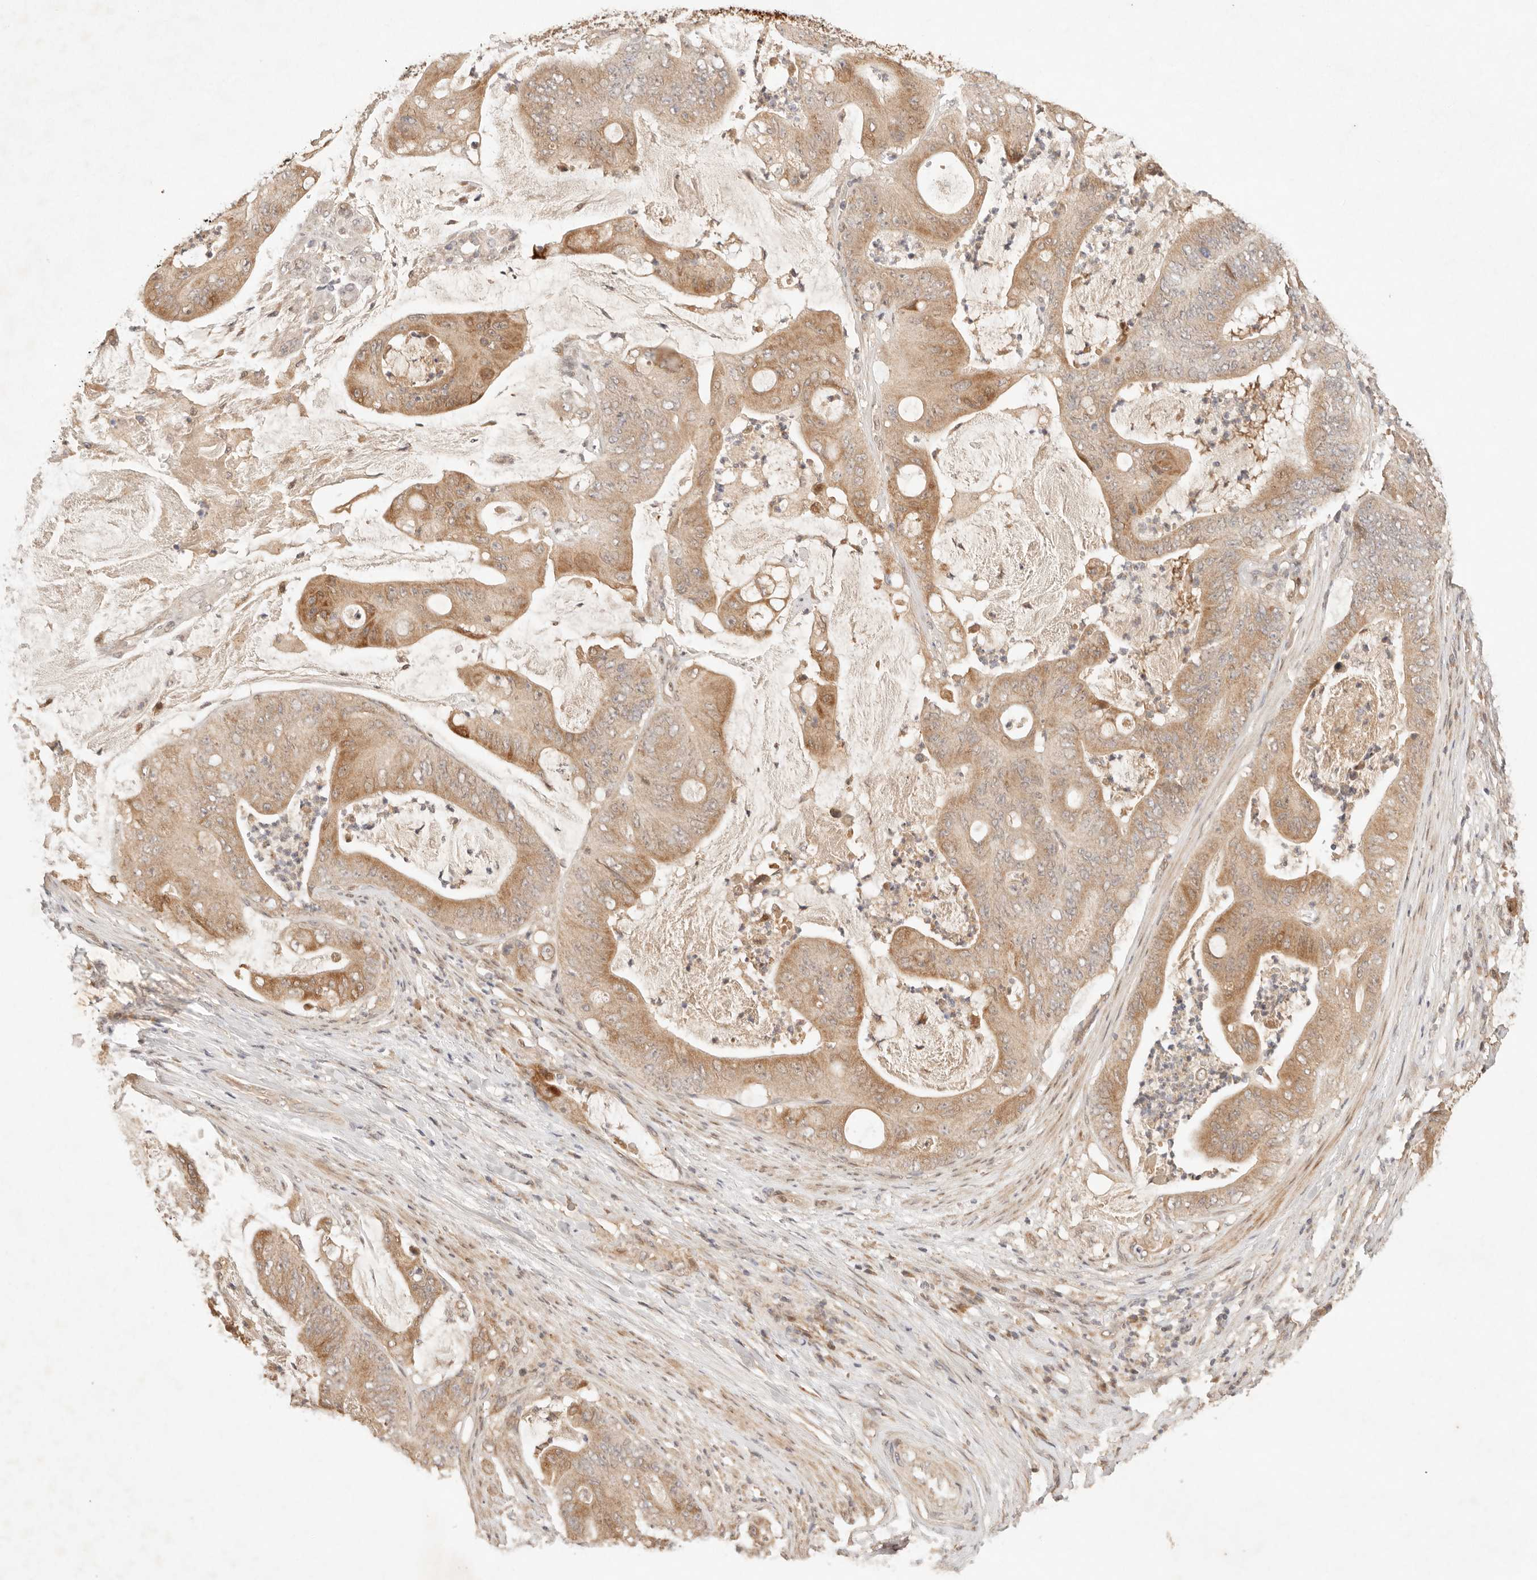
{"staining": {"intensity": "moderate", "quantity": ">75%", "location": "cytoplasmic/membranous"}, "tissue": "stomach cancer", "cell_type": "Tumor cells", "image_type": "cancer", "snomed": [{"axis": "morphology", "description": "Adenocarcinoma, NOS"}, {"axis": "topography", "description": "Stomach"}], "caption": "High-magnification brightfield microscopy of stomach cancer (adenocarcinoma) stained with DAB (brown) and counterstained with hematoxylin (blue). tumor cells exhibit moderate cytoplasmic/membranous staining is seen in about>75% of cells.", "gene": "PHLDA3", "patient": {"sex": "female", "age": 73}}